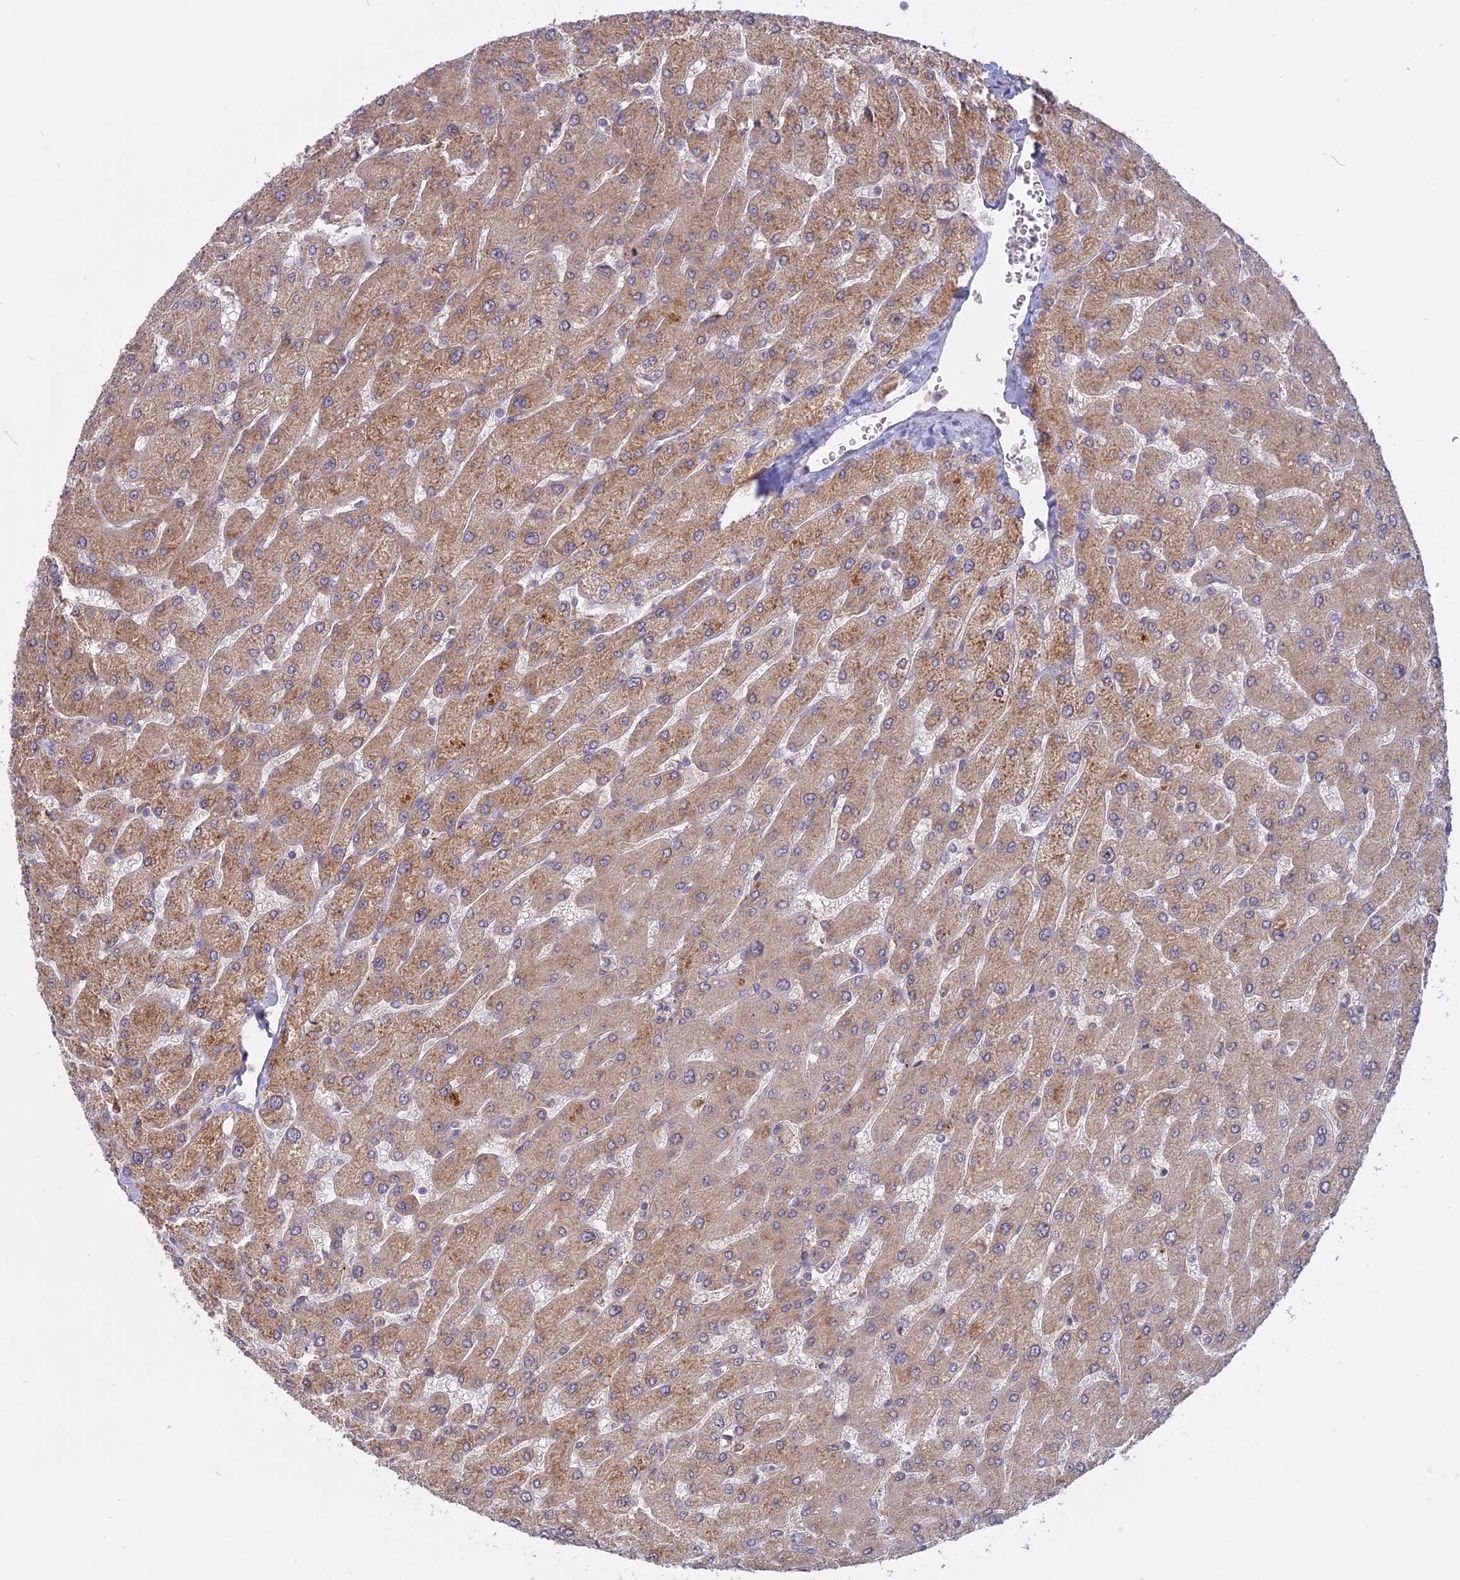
{"staining": {"intensity": "weak", "quantity": "25%-75%", "location": "cytoplasmic/membranous"}, "tissue": "liver", "cell_type": "Cholangiocytes", "image_type": "normal", "snomed": [{"axis": "morphology", "description": "Normal tissue, NOS"}, {"axis": "topography", "description": "Liver"}], "caption": "Brown immunohistochemical staining in normal liver shows weak cytoplasmic/membranous staining in approximately 25%-75% of cholangiocytes. Nuclei are stained in blue.", "gene": "TMEM208", "patient": {"sex": "male", "age": 55}}